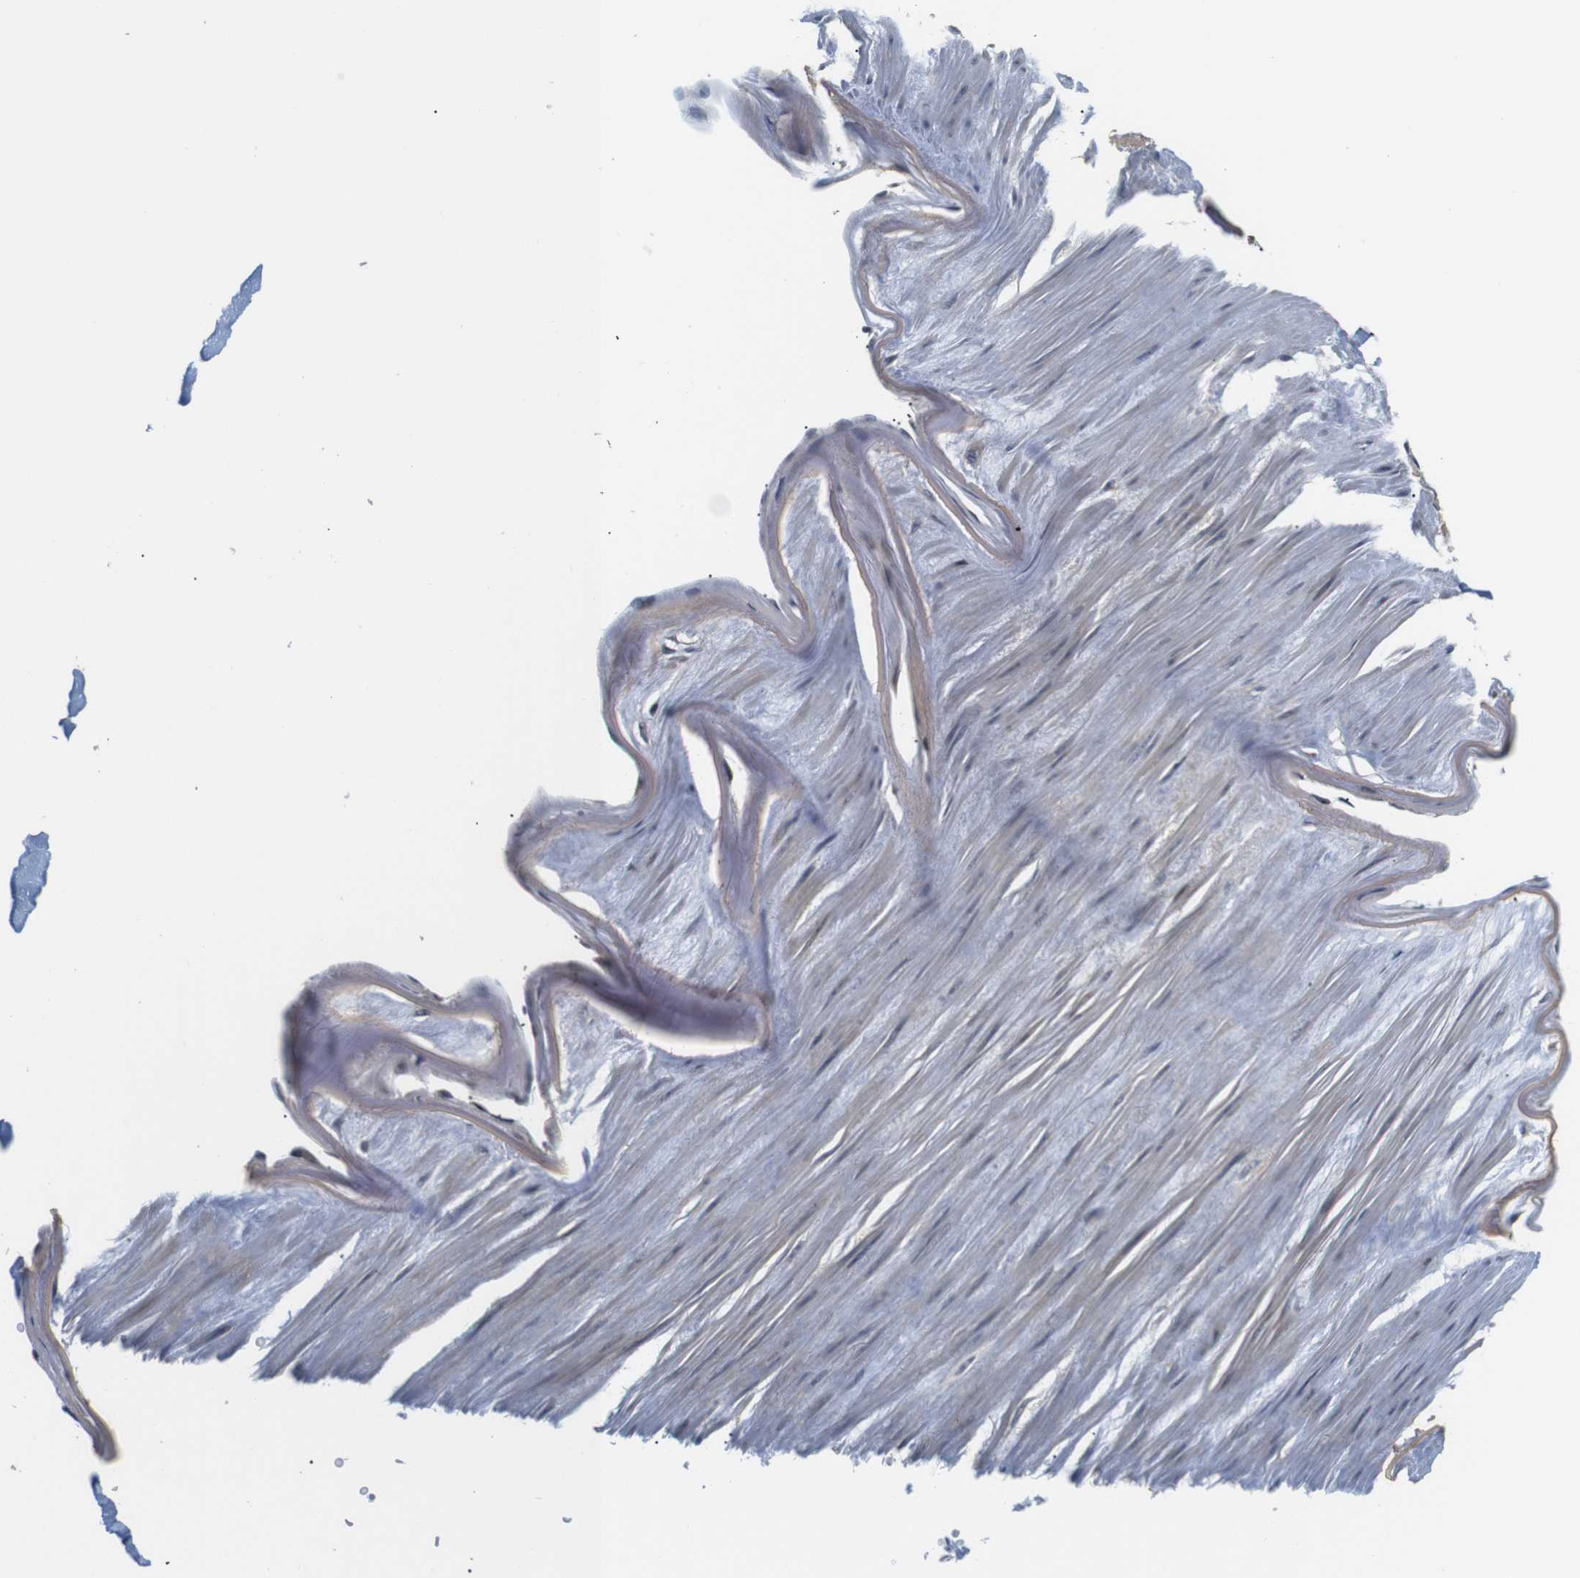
{"staining": {"intensity": "negative", "quantity": "none", "location": "none"}, "tissue": "adipose tissue", "cell_type": "Adipocytes", "image_type": "normal", "snomed": [{"axis": "morphology", "description": "Normal tissue, NOS"}, {"axis": "topography", "description": "Adipose tissue"}, {"axis": "topography", "description": "Peripheral nerve tissue"}], "caption": "This histopathology image is of unremarkable adipose tissue stained with immunohistochemistry (IHC) to label a protein in brown with the nuclei are counter-stained blue. There is no staining in adipocytes.", "gene": "MBD1", "patient": {"sex": "male", "age": 52}}